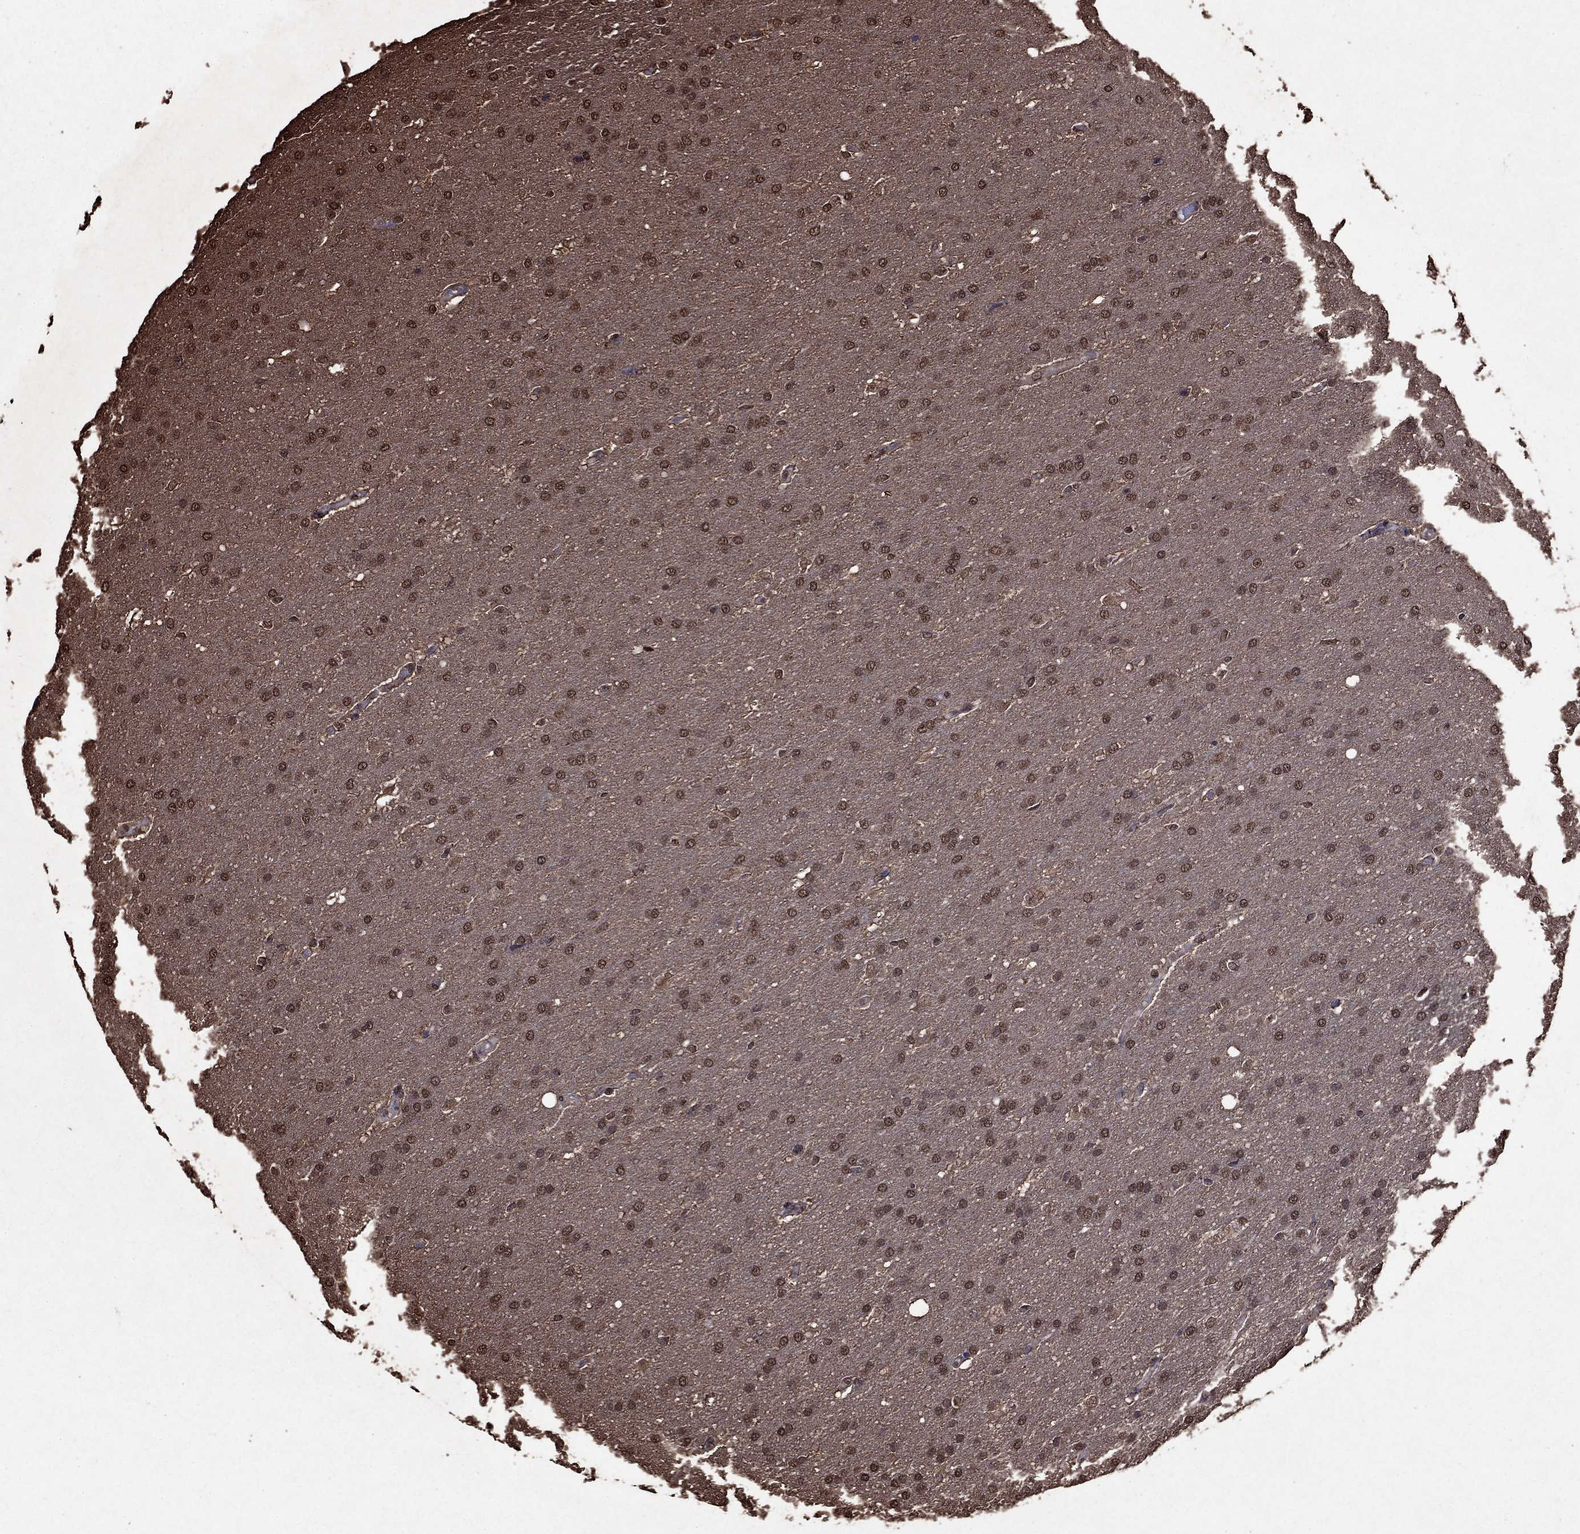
{"staining": {"intensity": "weak", "quantity": ">75%", "location": "cytoplasmic/membranous,nuclear"}, "tissue": "glioma", "cell_type": "Tumor cells", "image_type": "cancer", "snomed": [{"axis": "morphology", "description": "Glioma, malignant, Low grade"}, {"axis": "topography", "description": "Brain"}], "caption": "A photomicrograph of human malignant glioma (low-grade) stained for a protein shows weak cytoplasmic/membranous and nuclear brown staining in tumor cells.", "gene": "GAPDH", "patient": {"sex": "female", "age": 37}}